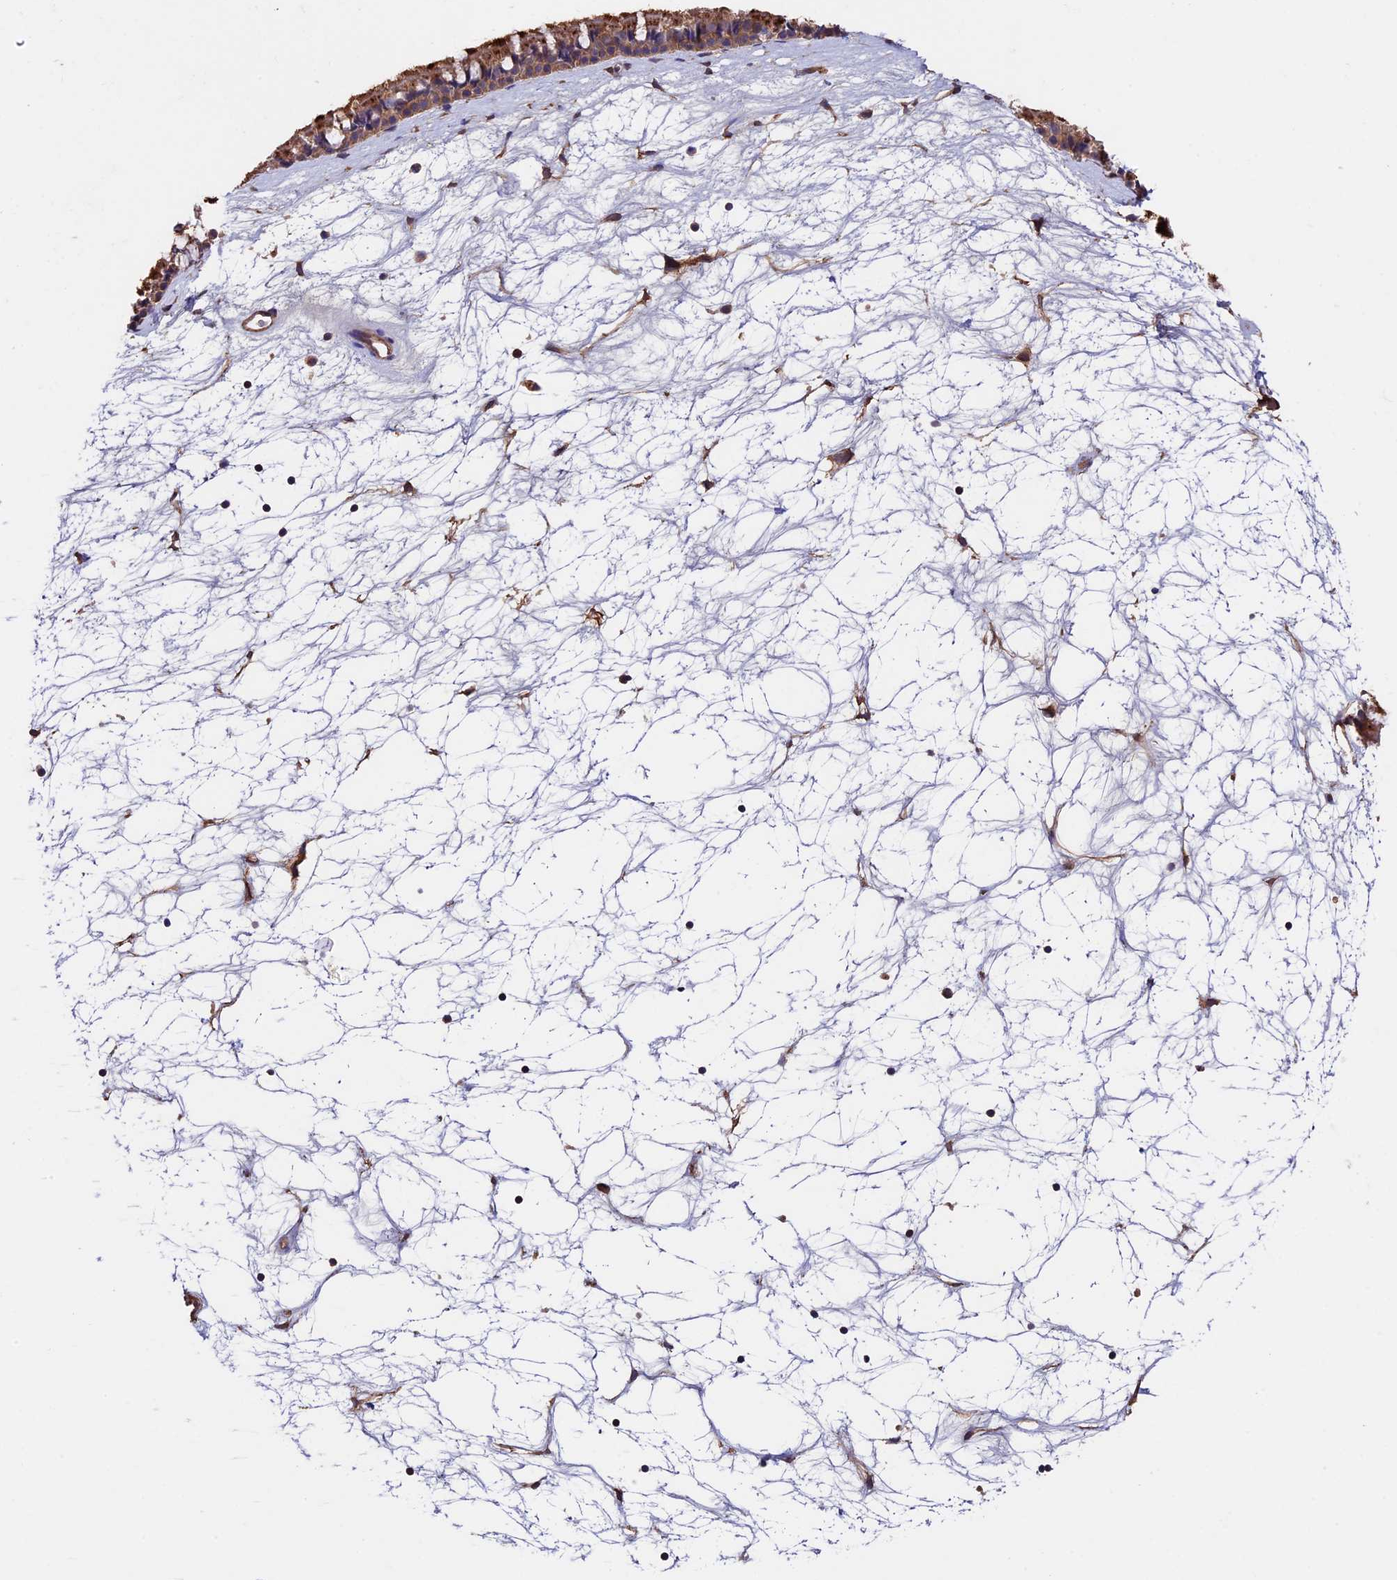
{"staining": {"intensity": "strong", "quantity": "25%-75%", "location": "cytoplasmic/membranous"}, "tissue": "nasopharynx", "cell_type": "Respiratory epithelial cells", "image_type": "normal", "snomed": [{"axis": "morphology", "description": "Normal tissue, NOS"}, {"axis": "topography", "description": "Nasopharynx"}], "caption": "A histopathology image showing strong cytoplasmic/membranous staining in approximately 25%-75% of respiratory epithelial cells in normal nasopharynx, as visualized by brown immunohistochemical staining.", "gene": "SLC9A5", "patient": {"sex": "male", "age": 64}}